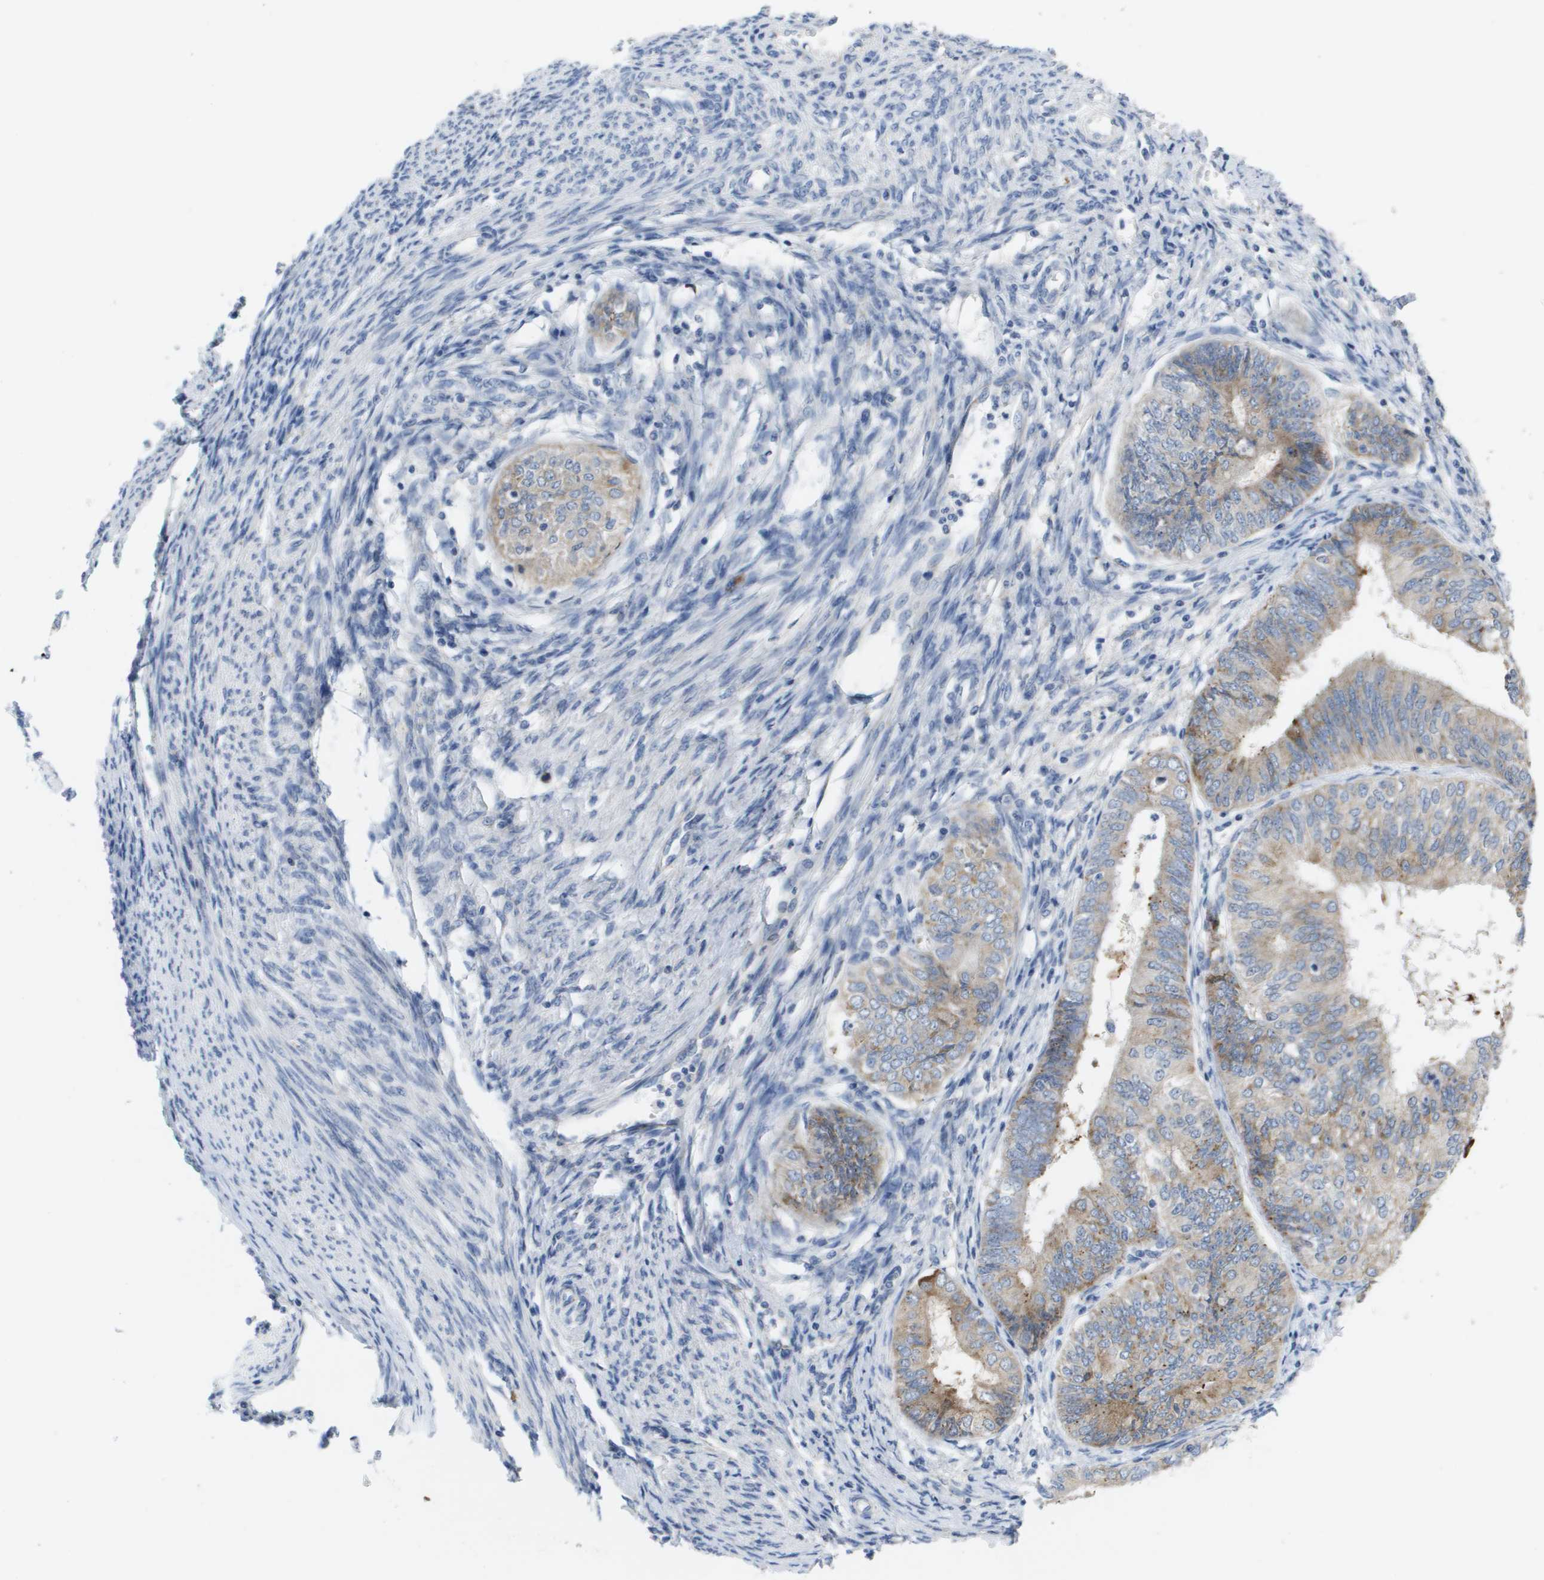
{"staining": {"intensity": "weak", "quantity": ">75%", "location": "cytoplasmic/membranous"}, "tissue": "endometrial cancer", "cell_type": "Tumor cells", "image_type": "cancer", "snomed": [{"axis": "morphology", "description": "Adenocarcinoma, NOS"}, {"axis": "topography", "description": "Endometrium"}], "caption": "Endometrial cancer stained for a protein reveals weak cytoplasmic/membranous positivity in tumor cells.", "gene": "CD3G", "patient": {"sex": "female", "age": 58}}